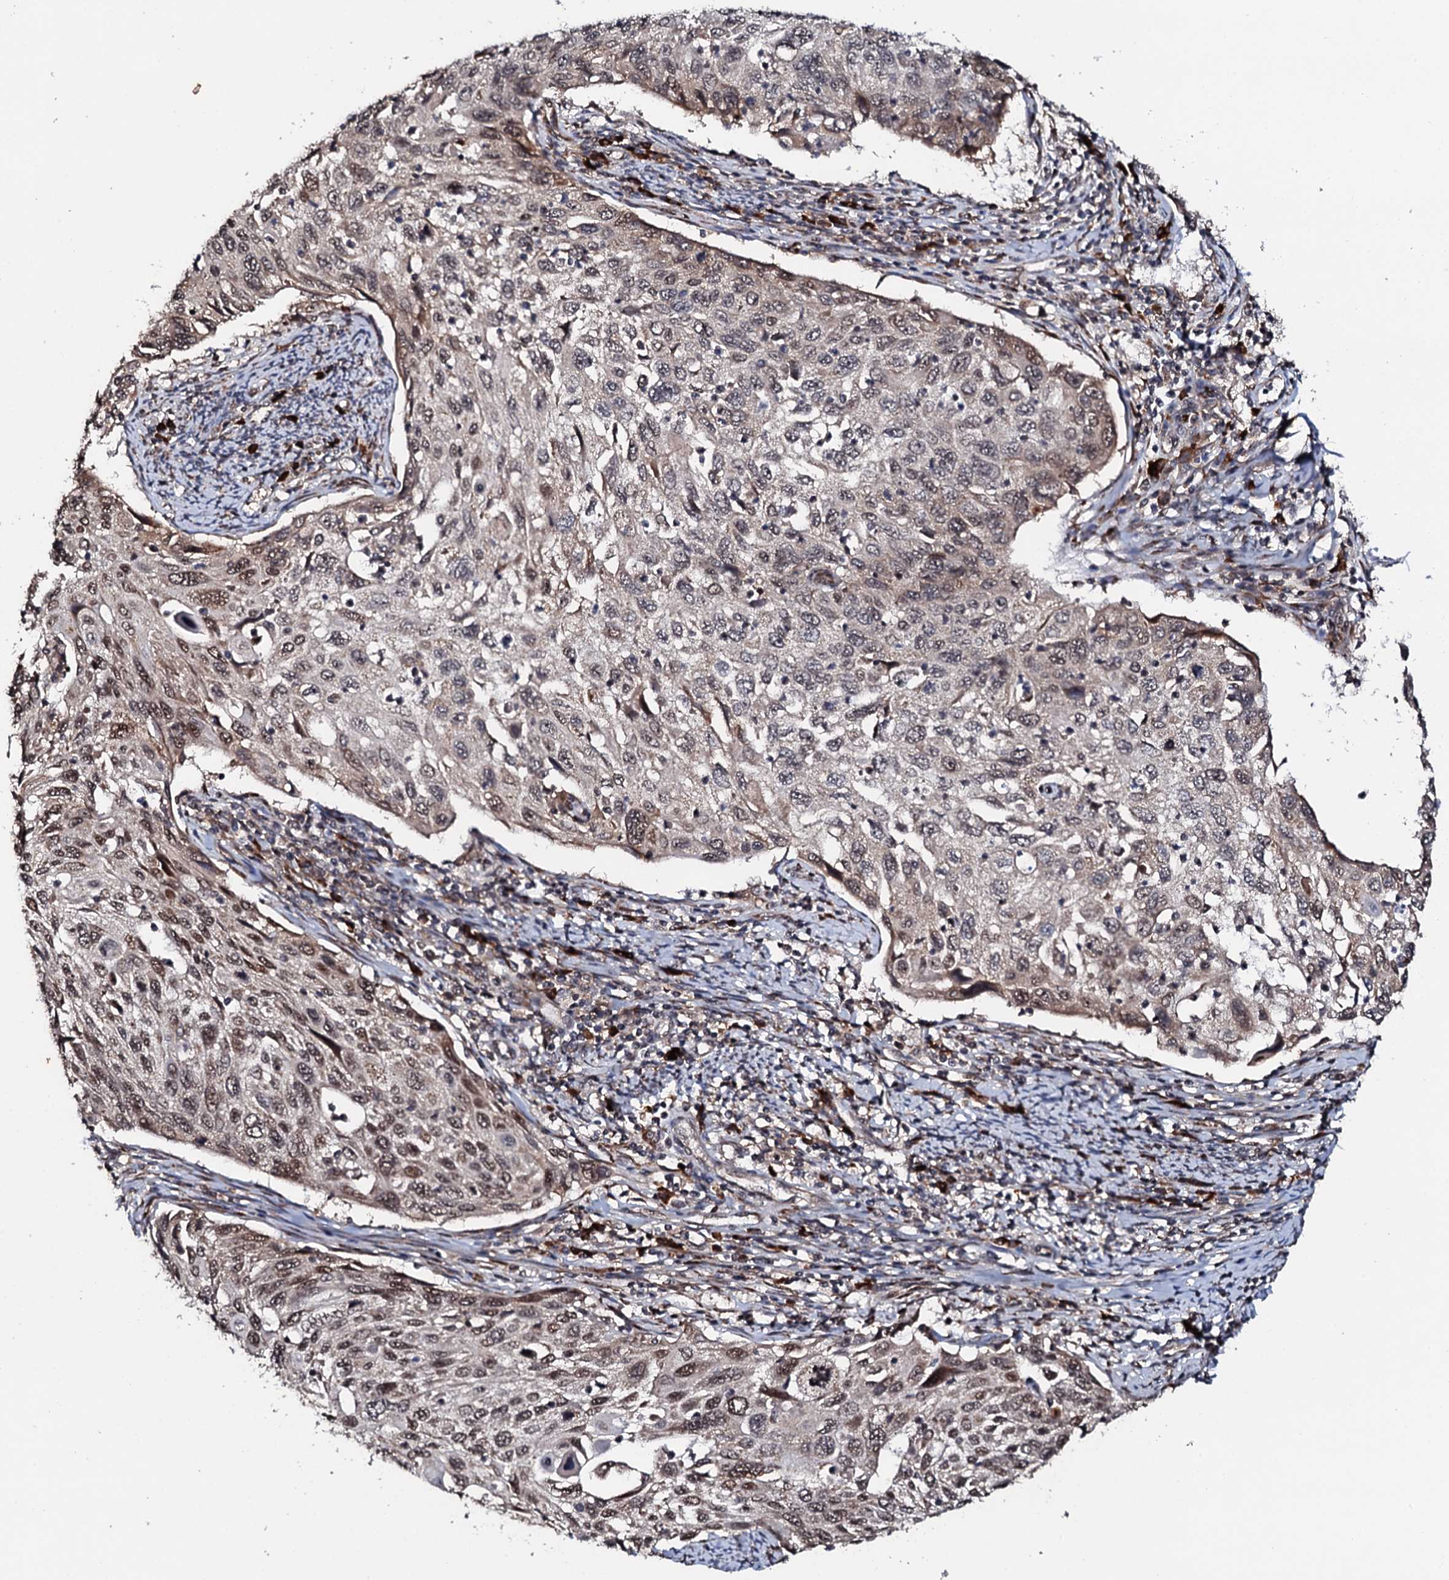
{"staining": {"intensity": "moderate", "quantity": "<25%", "location": "nuclear"}, "tissue": "cervical cancer", "cell_type": "Tumor cells", "image_type": "cancer", "snomed": [{"axis": "morphology", "description": "Squamous cell carcinoma, NOS"}, {"axis": "topography", "description": "Cervix"}], "caption": "Cervical cancer stained with a brown dye shows moderate nuclear positive expression in approximately <25% of tumor cells.", "gene": "FAM111A", "patient": {"sex": "female", "age": 70}}